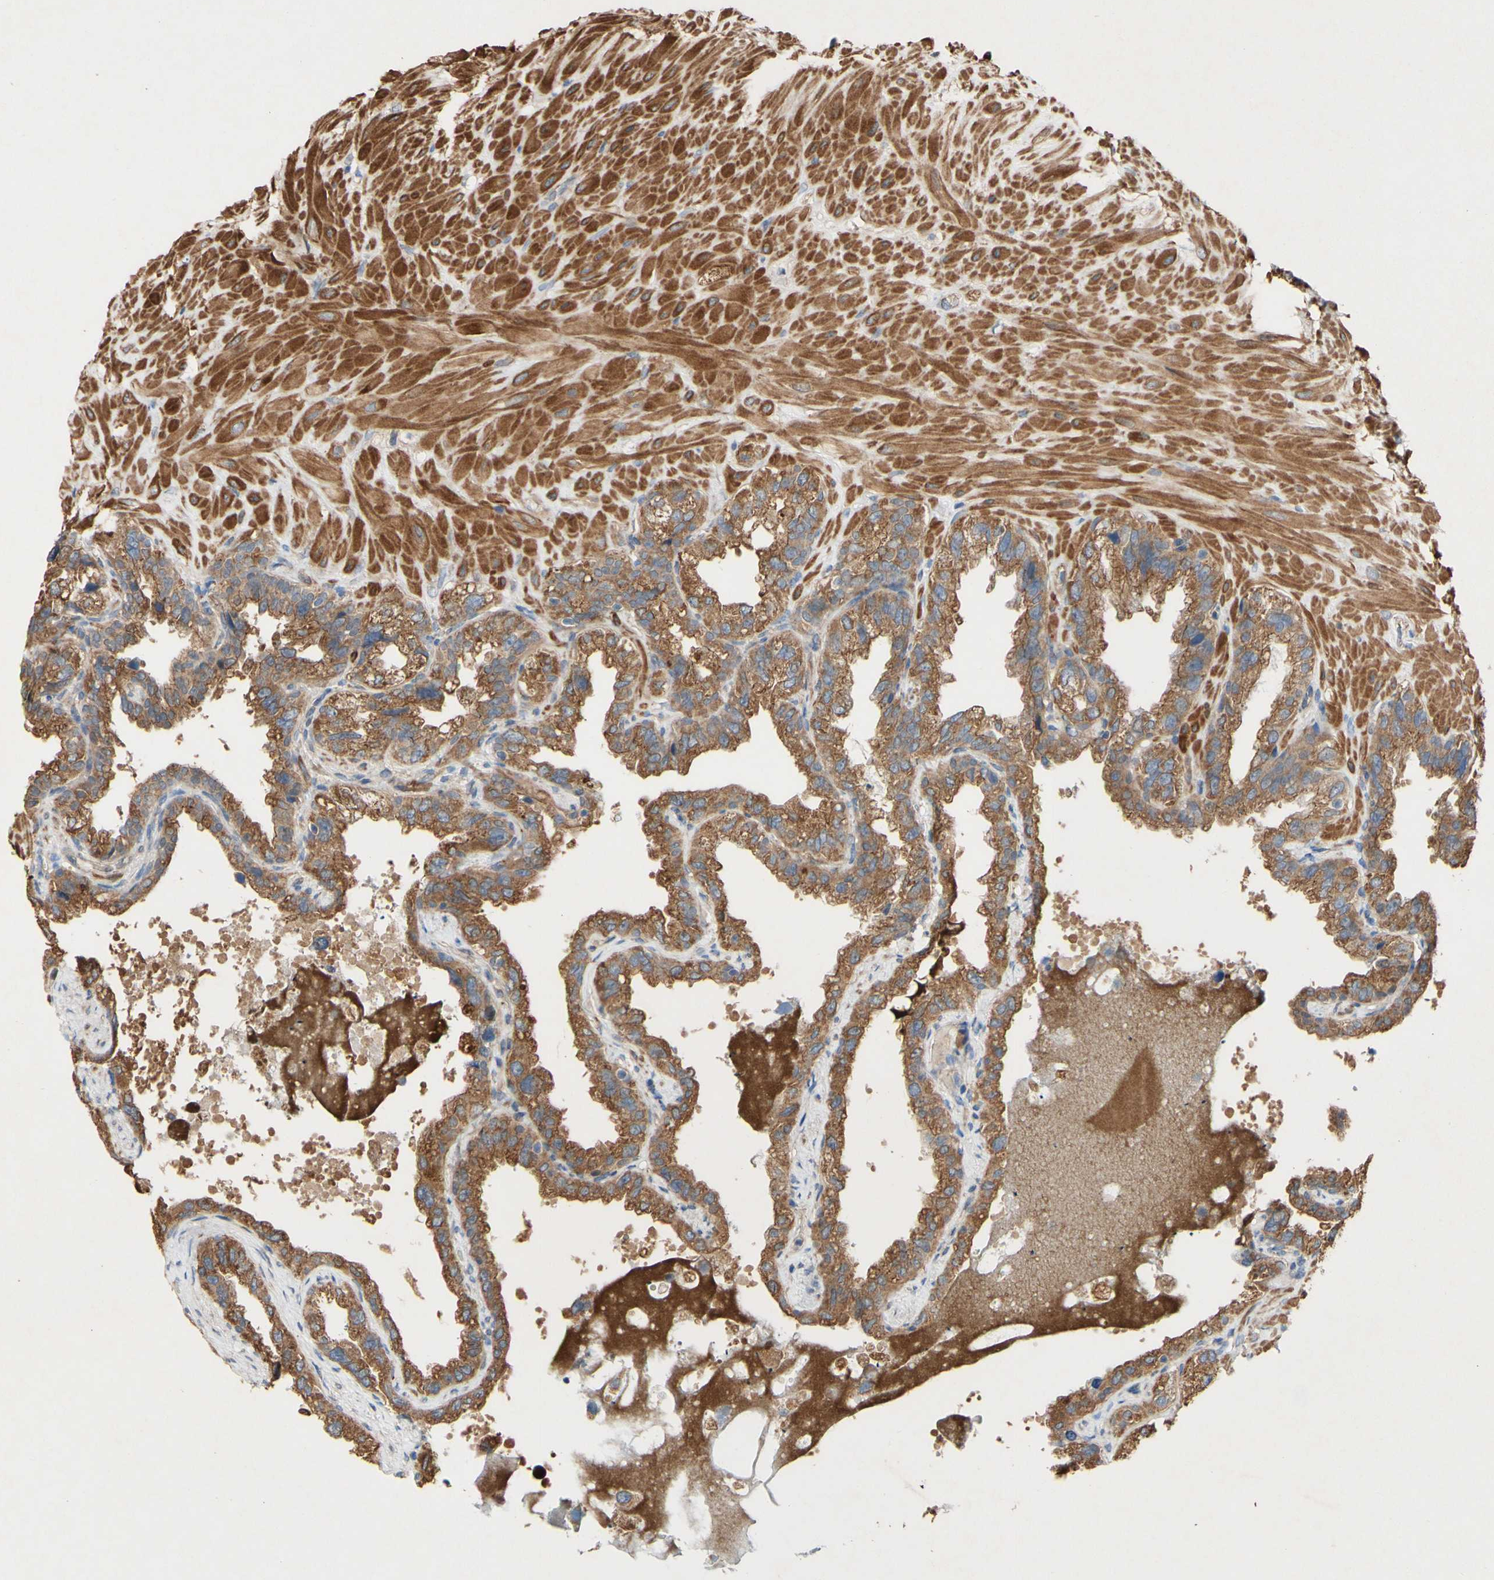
{"staining": {"intensity": "strong", "quantity": ">75%", "location": "cytoplasmic/membranous"}, "tissue": "seminal vesicle", "cell_type": "Glandular cells", "image_type": "normal", "snomed": [{"axis": "morphology", "description": "Normal tissue, NOS"}, {"axis": "topography", "description": "Seminal veicle"}], "caption": "Immunohistochemical staining of normal seminal vesicle exhibits high levels of strong cytoplasmic/membranous staining in about >75% of glandular cells.", "gene": "PDGFB", "patient": {"sex": "male", "age": 68}}